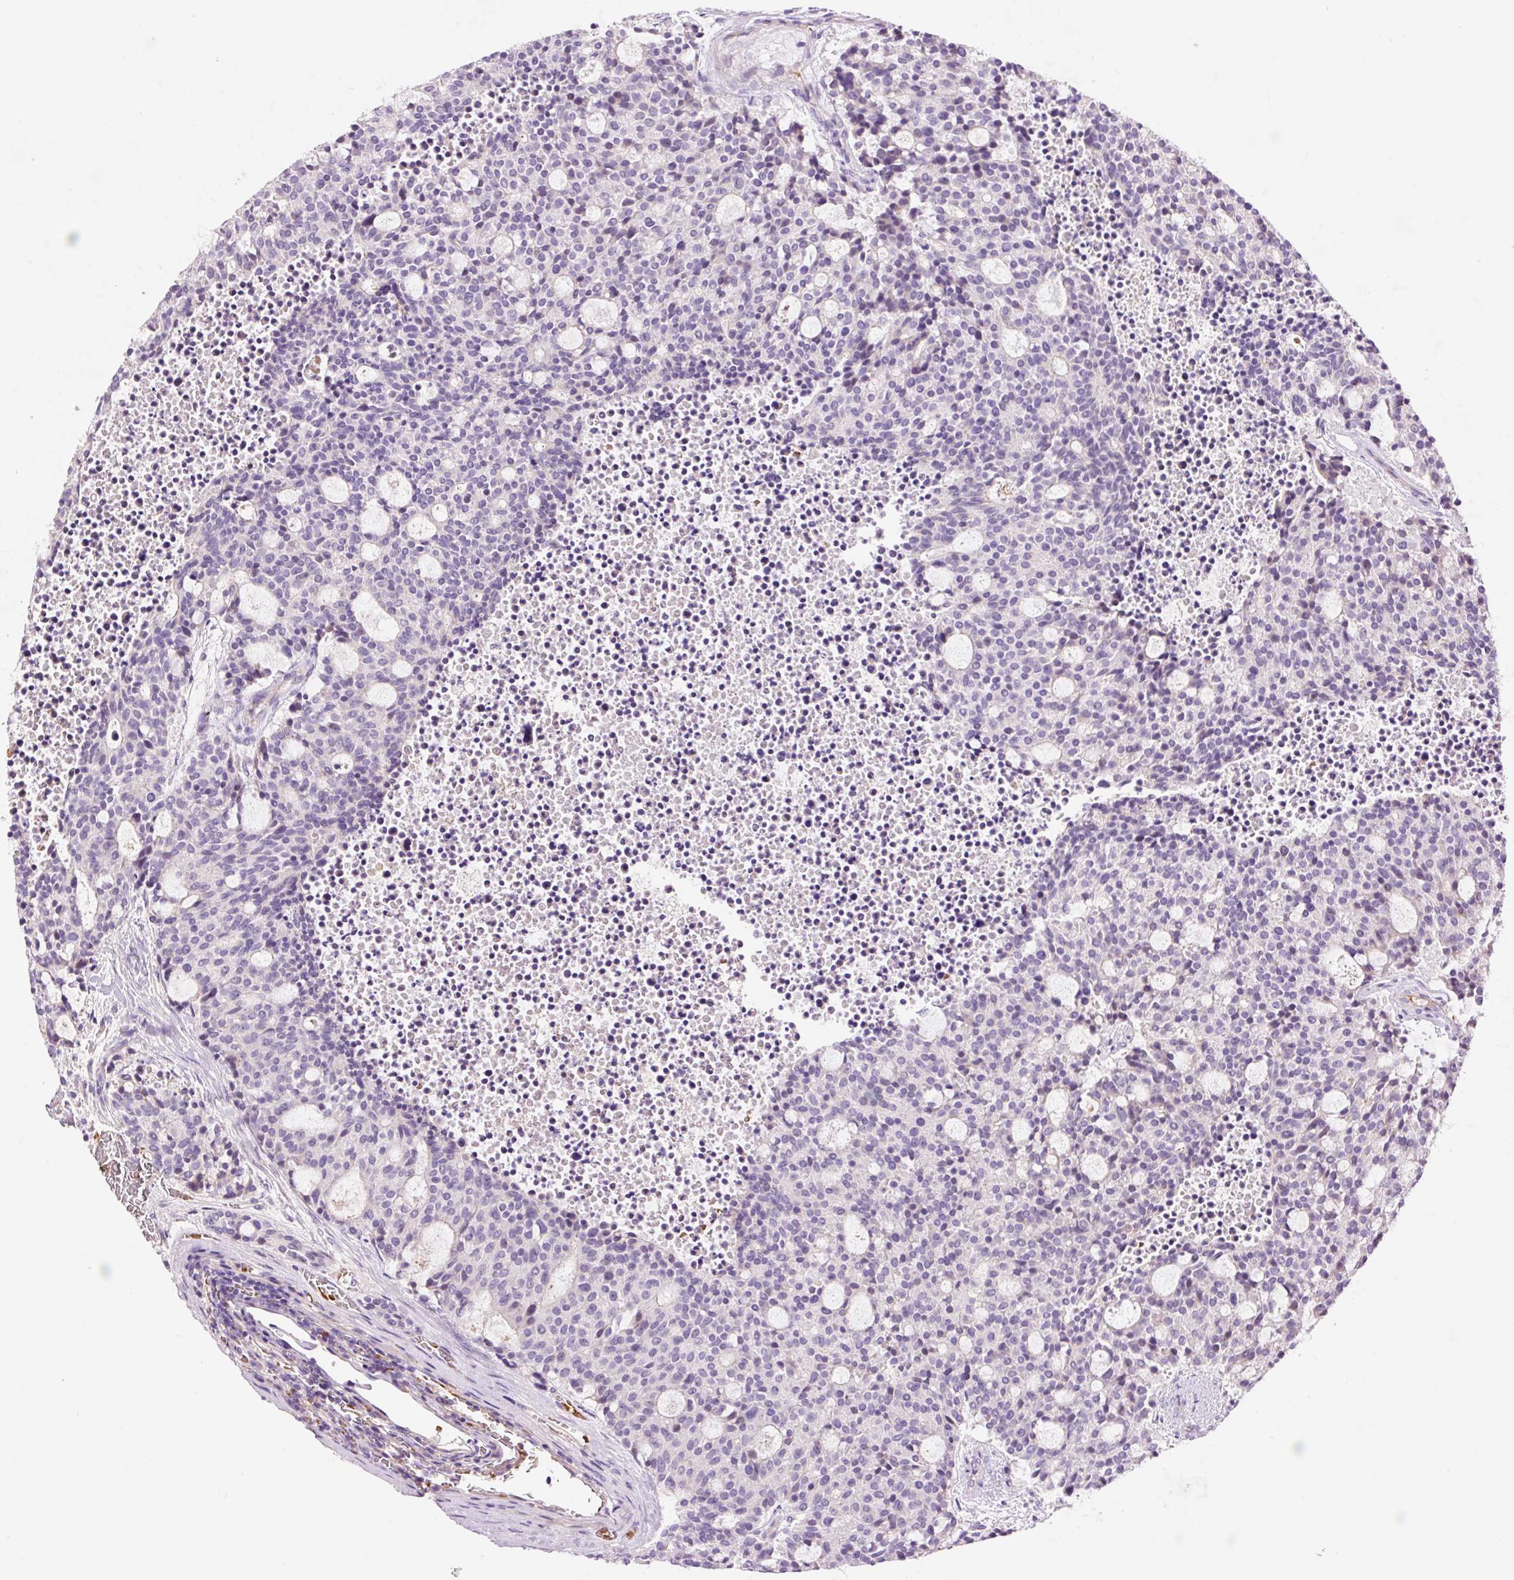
{"staining": {"intensity": "negative", "quantity": "none", "location": "none"}, "tissue": "carcinoid", "cell_type": "Tumor cells", "image_type": "cancer", "snomed": [{"axis": "morphology", "description": "Carcinoid, malignant, NOS"}, {"axis": "topography", "description": "Pancreas"}], "caption": "Immunohistochemistry histopathology image of neoplastic tissue: carcinoid stained with DAB (3,3'-diaminobenzidine) demonstrates no significant protein staining in tumor cells.", "gene": "TMEM235", "patient": {"sex": "female", "age": 54}}